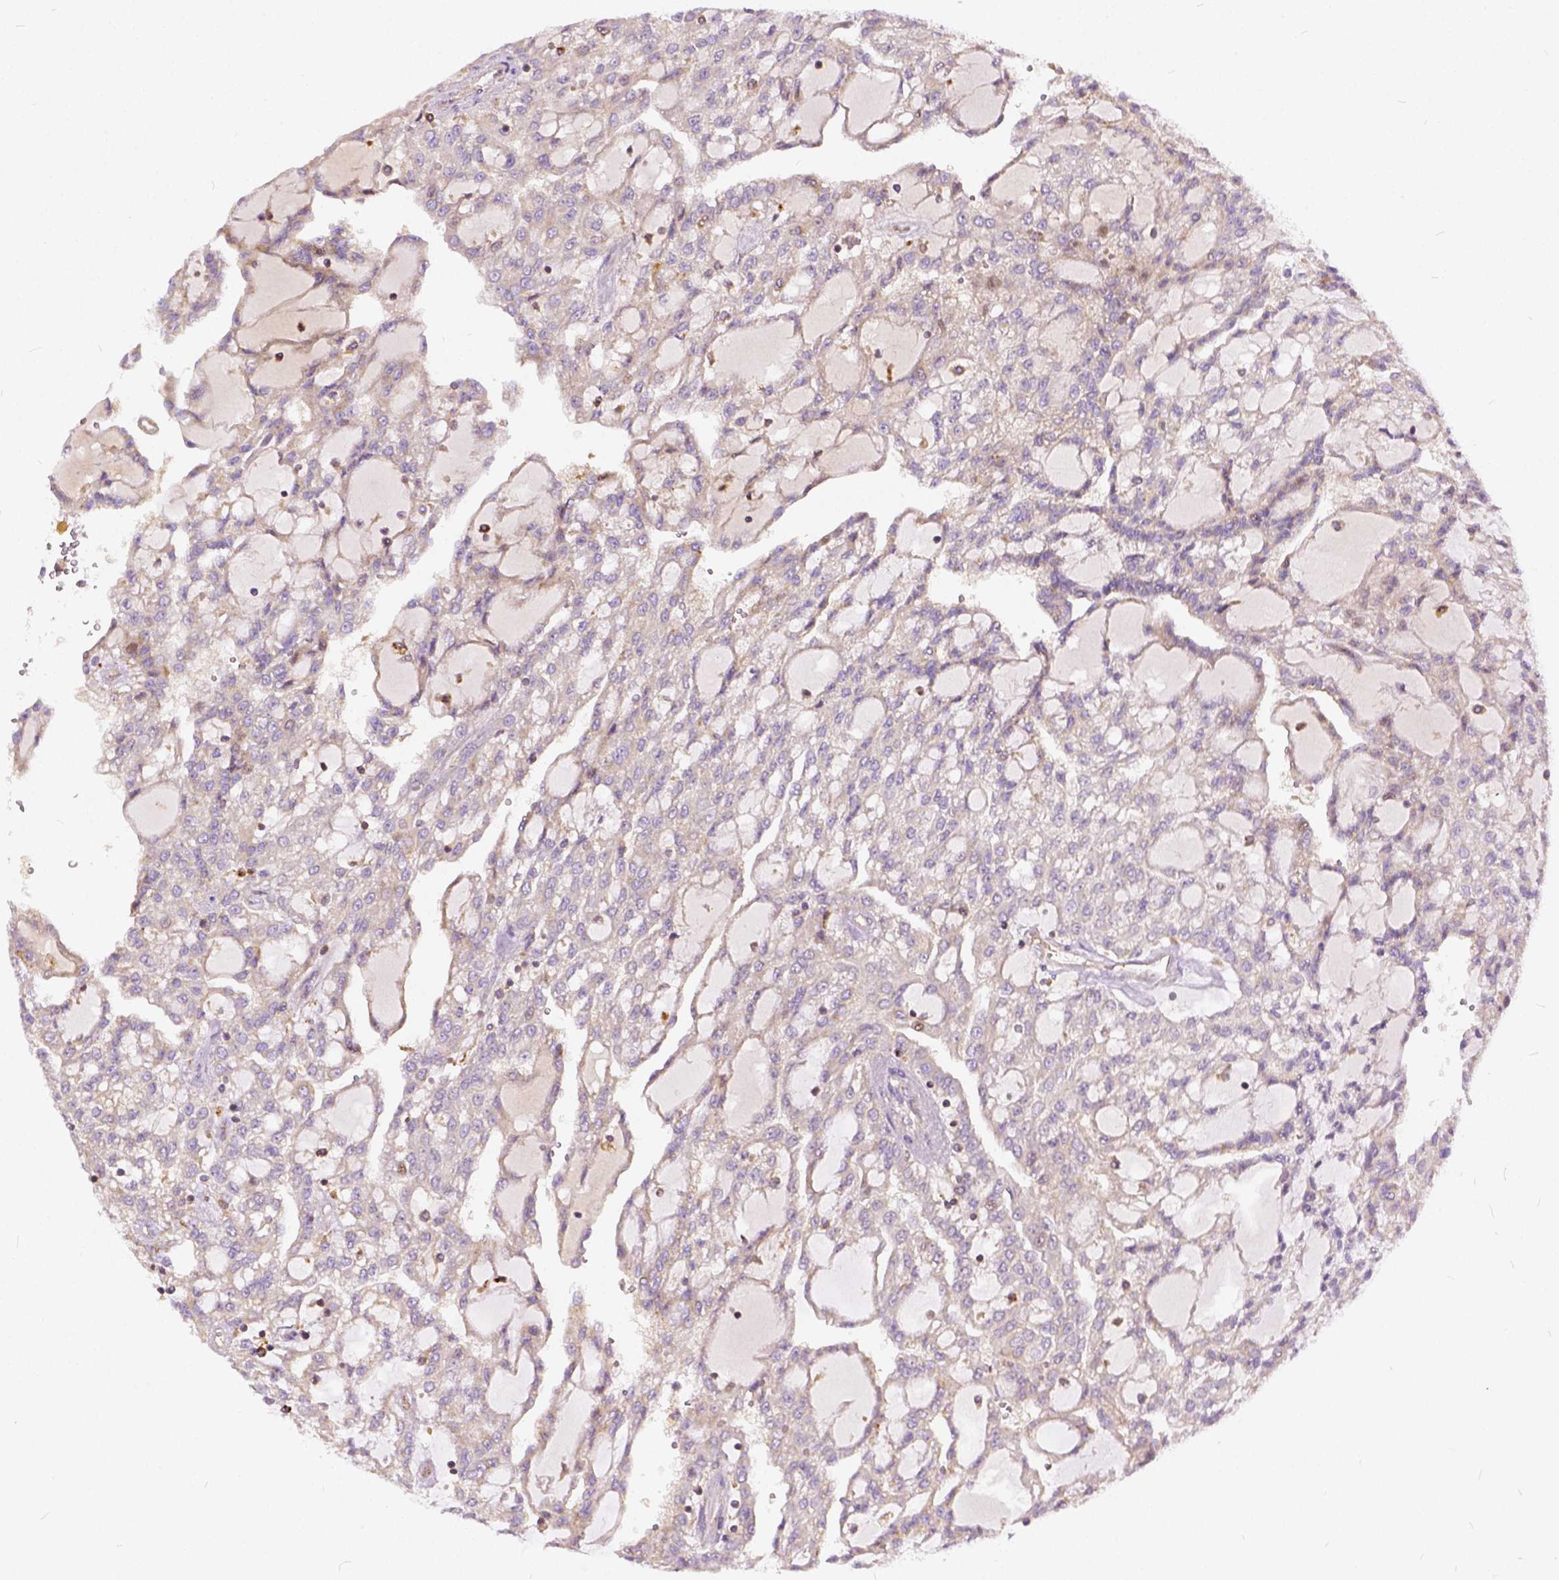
{"staining": {"intensity": "negative", "quantity": "none", "location": "none"}, "tissue": "renal cancer", "cell_type": "Tumor cells", "image_type": "cancer", "snomed": [{"axis": "morphology", "description": "Adenocarcinoma, NOS"}, {"axis": "topography", "description": "Kidney"}], "caption": "Tumor cells show no significant protein expression in renal cancer.", "gene": "CADM4", "patient": {"sex": "male", "age": 63}}